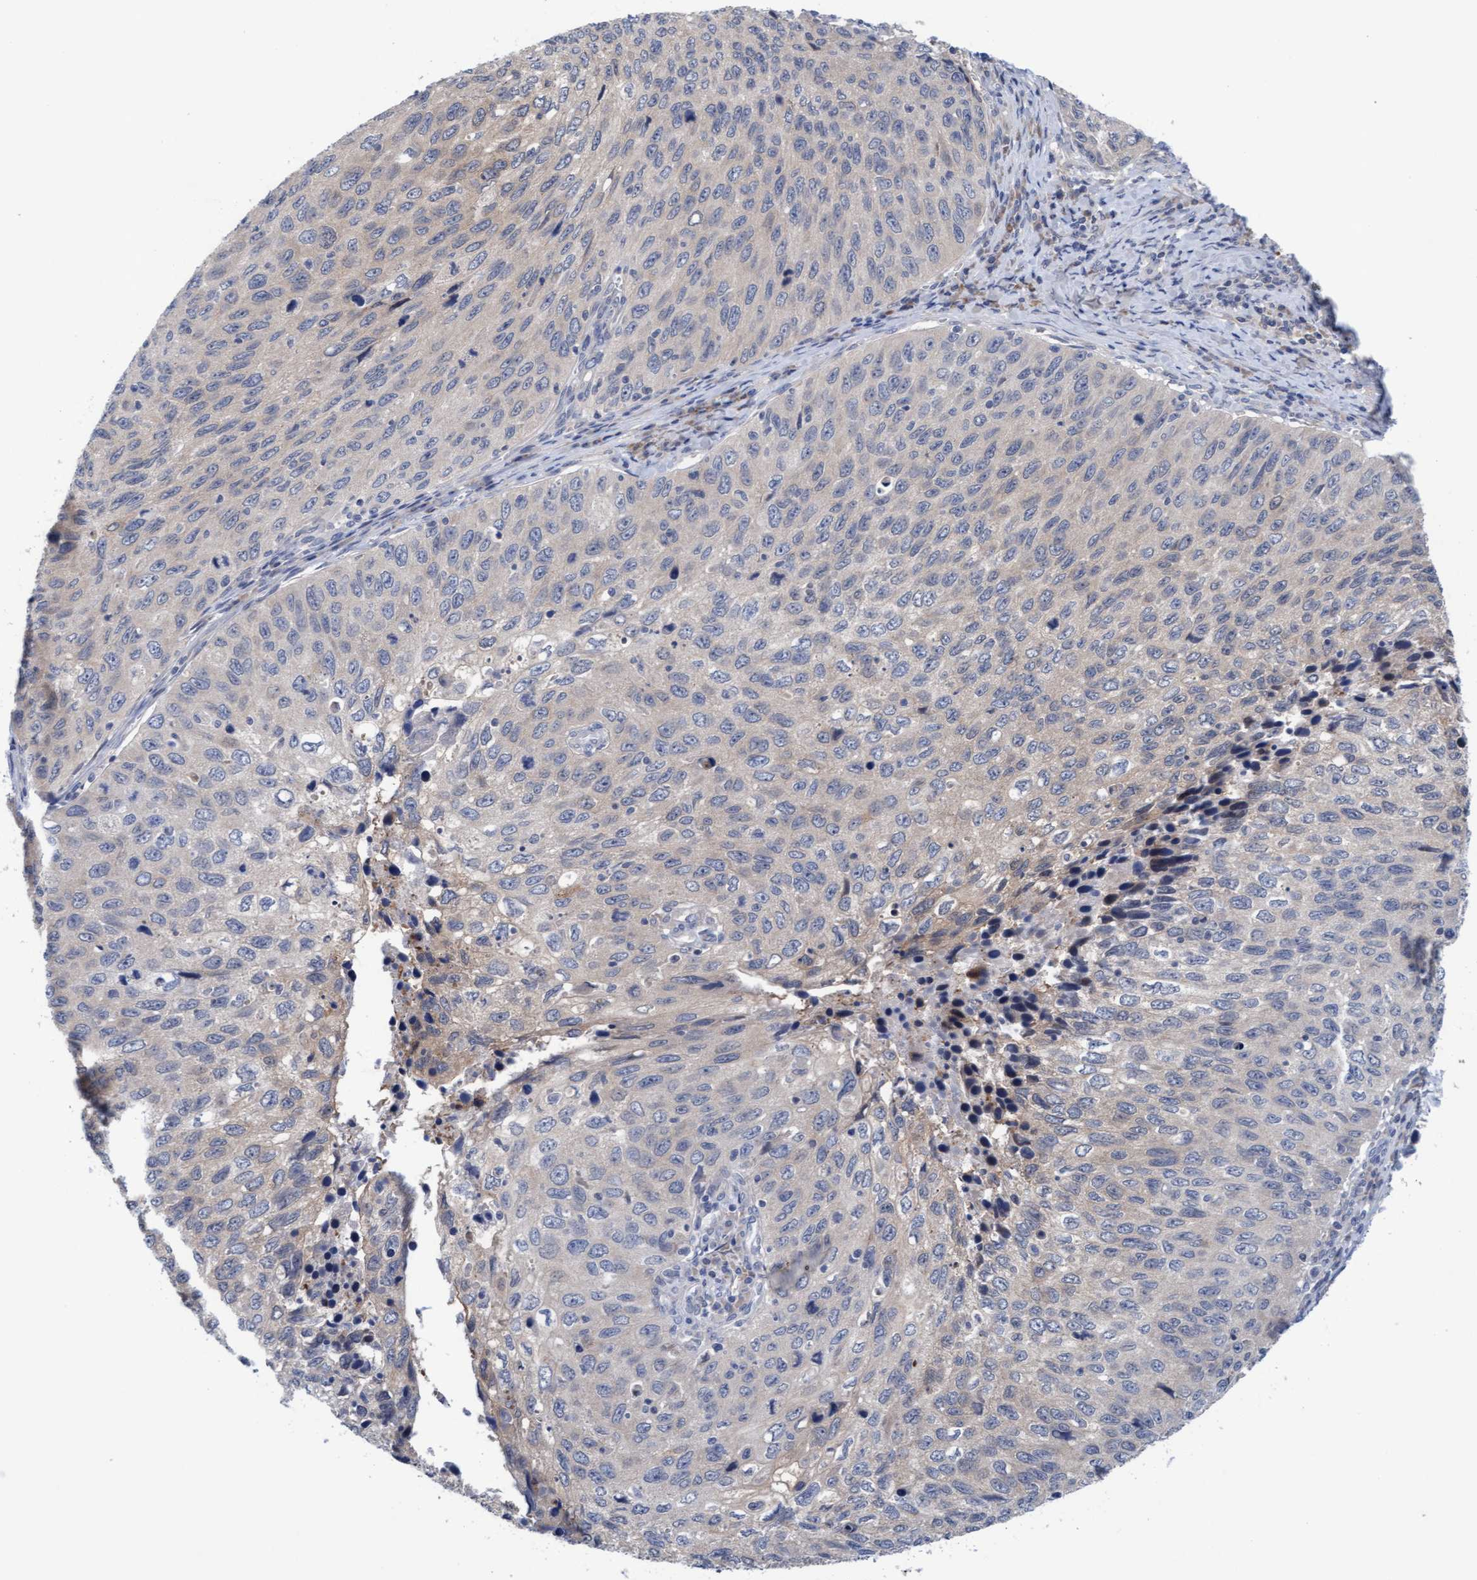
{"staining": {"intensity": "negative", "quantity": "none", "location": "none"}, "tissue": "cervical cancer", "cell_type": "Tumor cells", "image_type": "cancer", "snomed": [{"axis": "morphology", "description": "Squamous cell carcinoma, NOS"}, {"axis": "topography", "description": "Cervix"}], "caption": "Immunohistochemistry histopathology image of cervical cancer (squamous cell carcinoma) stained for a protein (brown), which reveals no positivity in tumor cells.", "gene": "PLCD1", "patient": {"sex": "female", "age": 53}}